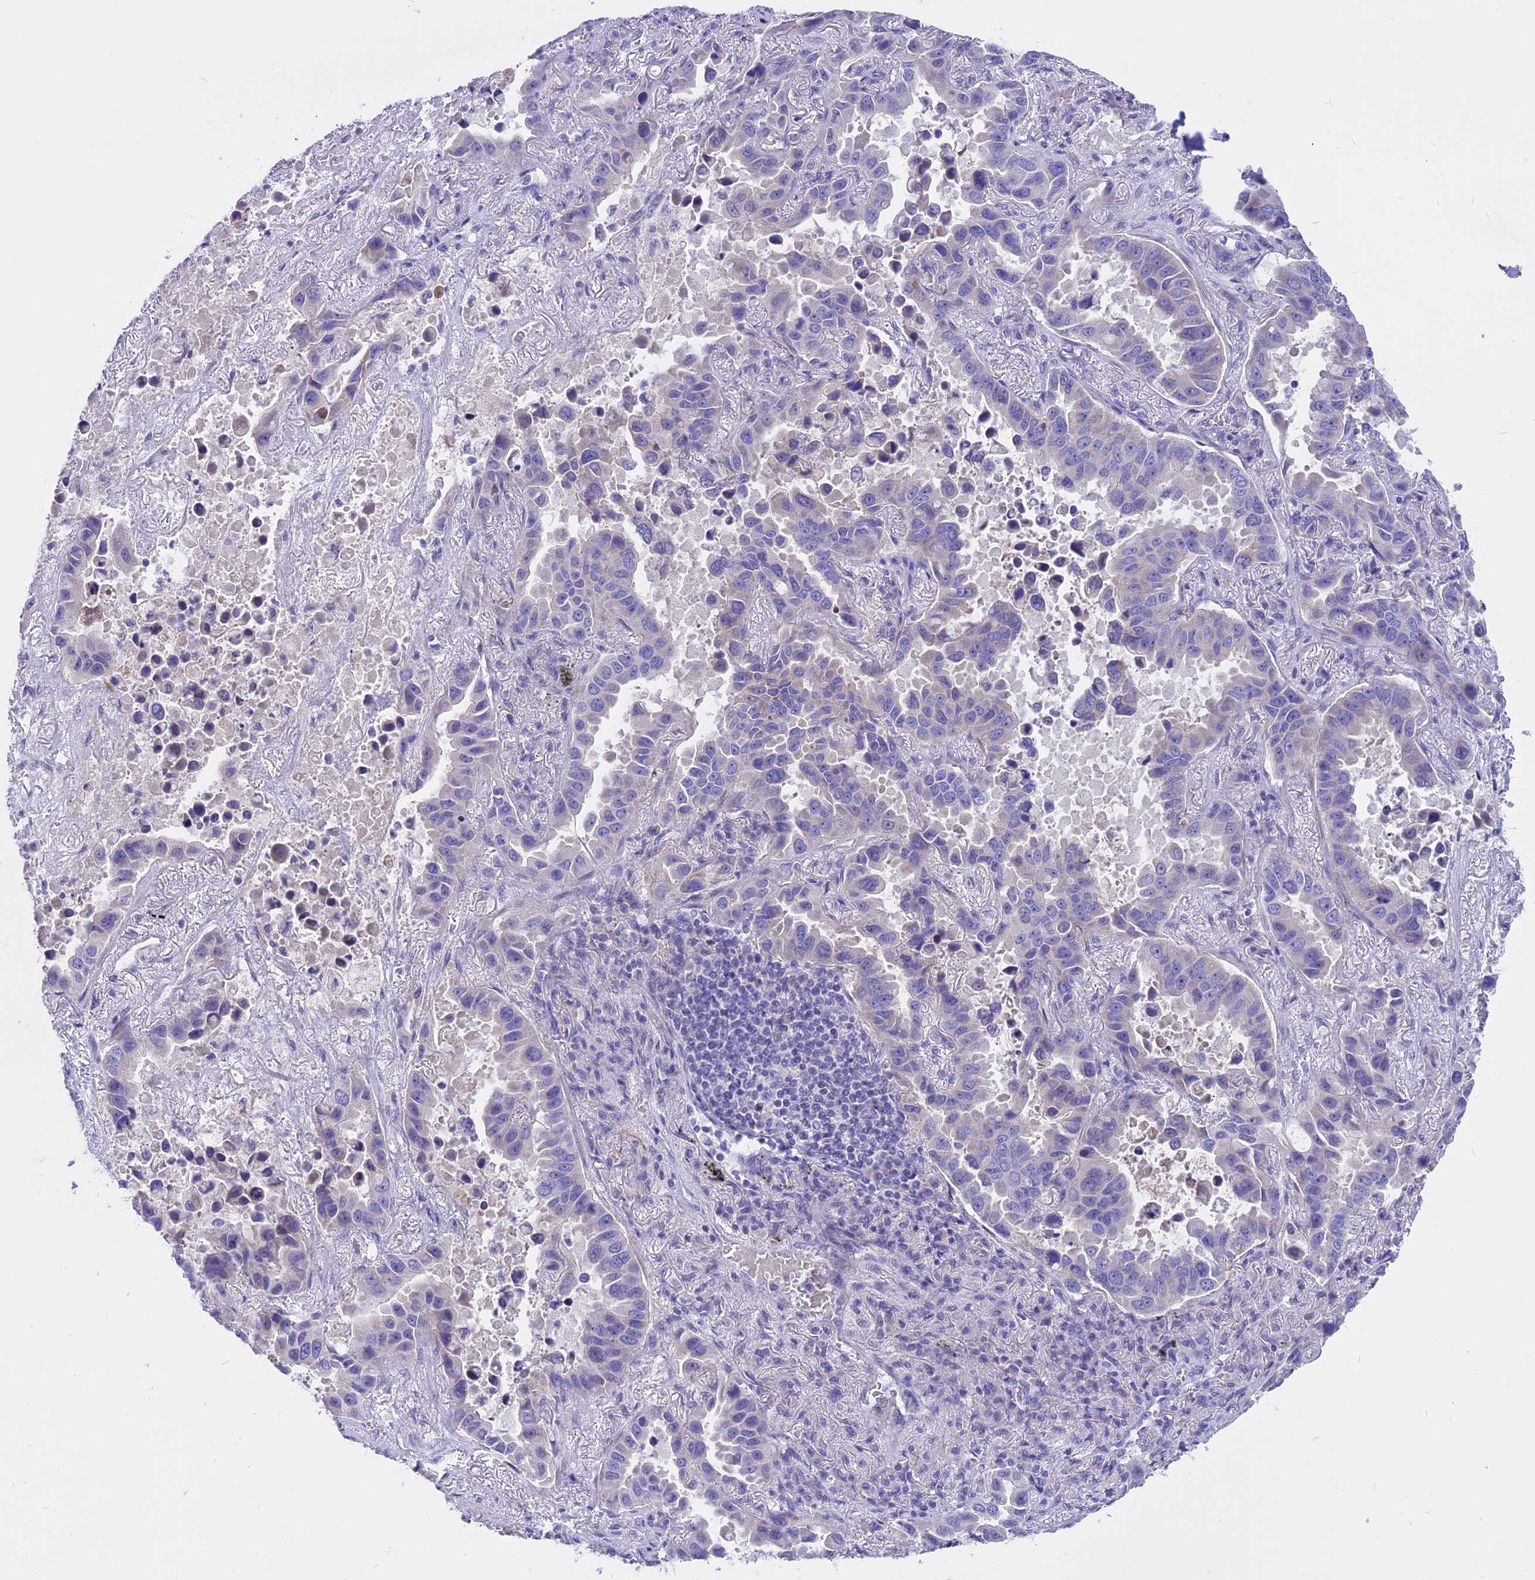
{"staining": {"intensity": "negative", "quantity": "none", "location": "none"}, "tissue": "lung cancer", "cell_type": "Tumor cells", "image_type": "cancer", "snomed": [{"axis": "morphology", "description": "Adenocarcinoma, NOS"}, {"axis": "topography", "description": "Lung"}], "caption": "IHC micrograph of neoplastic tissue: lung cancer stained with DAB (3,3'-diaminobenzidine) exhibits no significant protein staining in tumor cells. (Immunohistochemistry (ihc), brightfield microscopy, high magnification).", "gene": "TMEM138", "patient": {"sex": "male", "age": 64}}